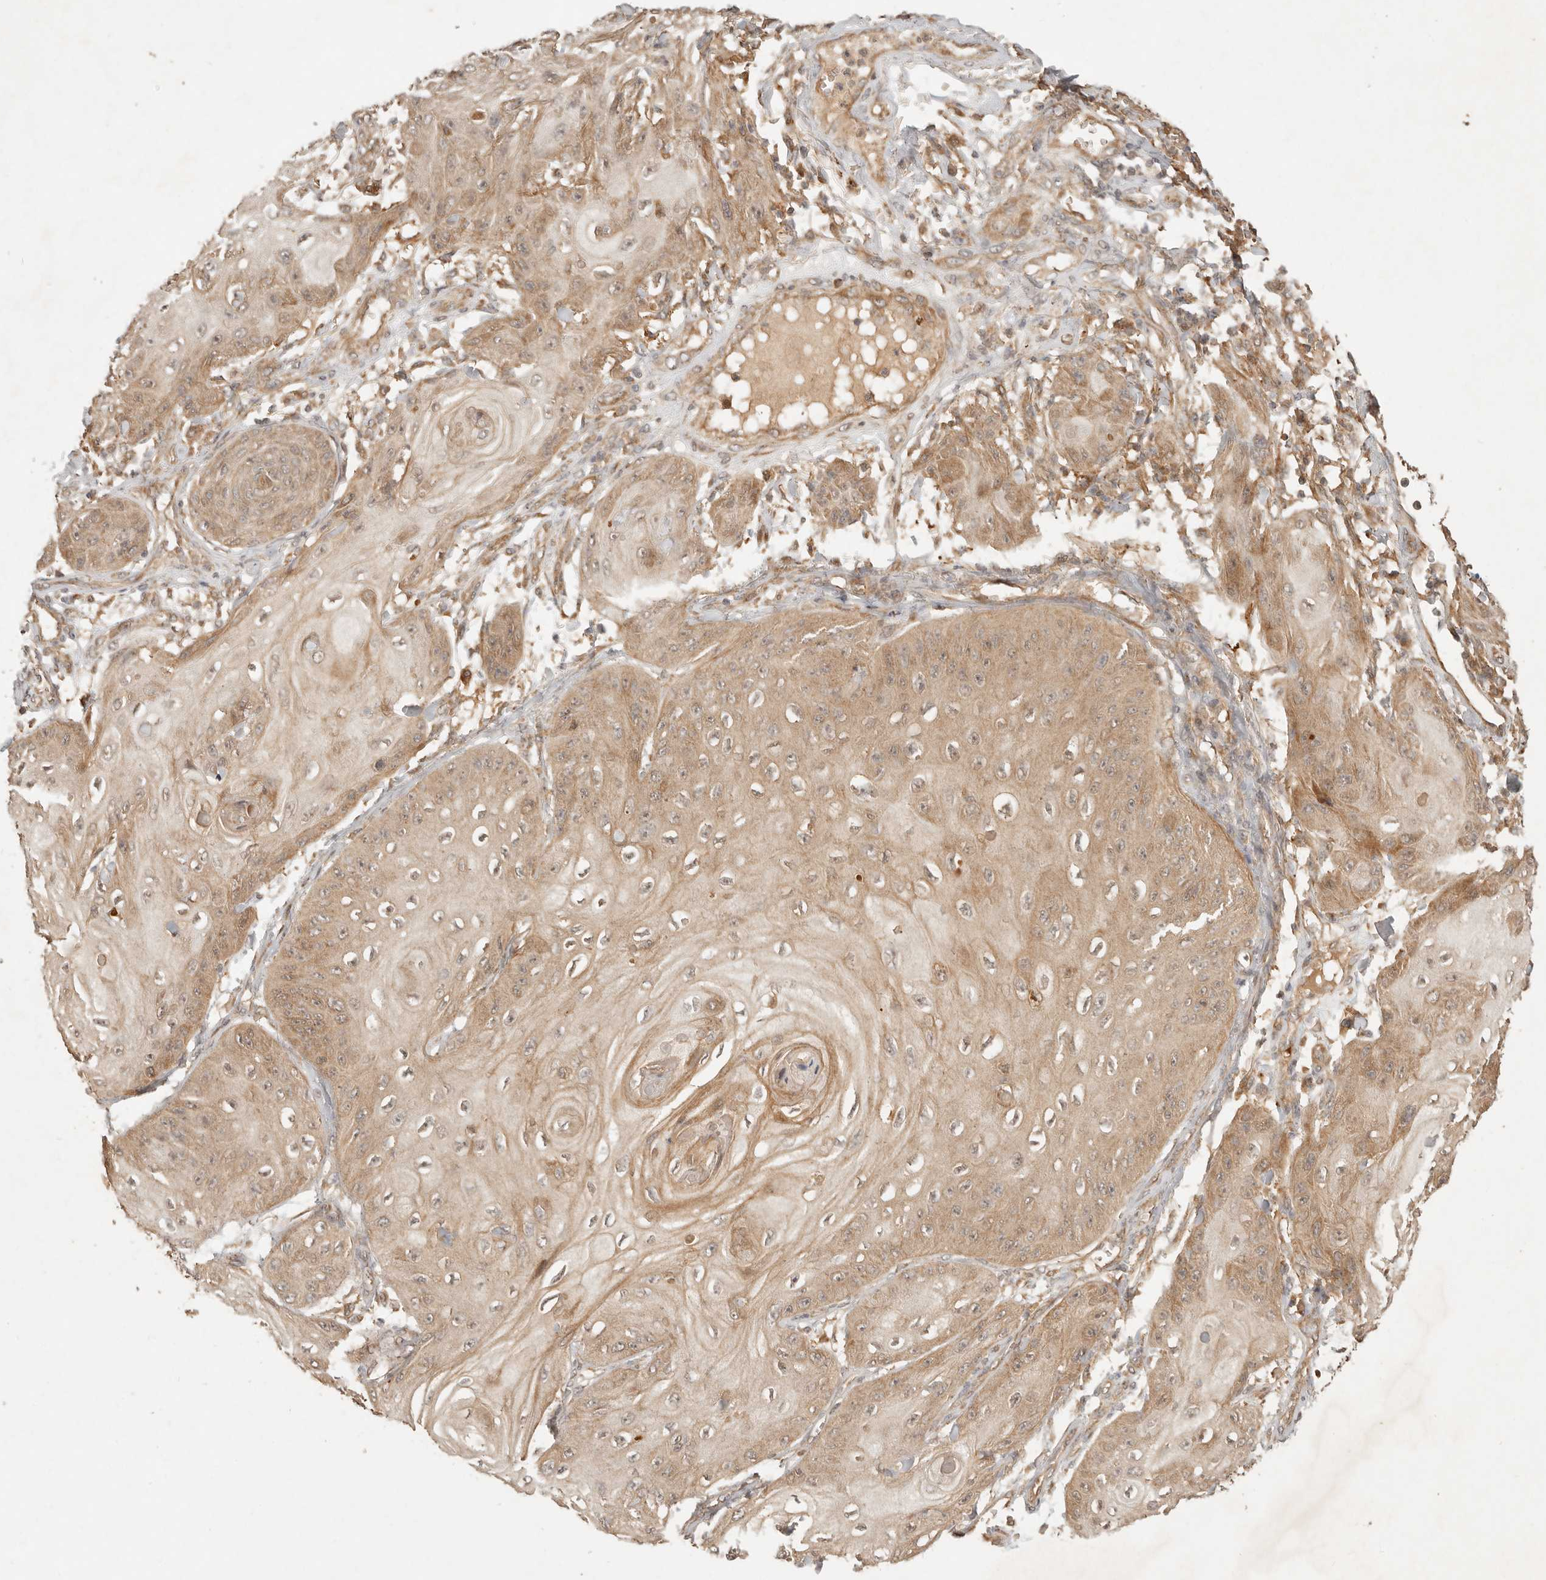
{"staining": {"intensity": "moderate", "quantity": ">75%", "location": "cytoplasmic/membranous"}, "tissue": "skin cancer", "cell_type": "Tumor cells", "image_type": "cancer", "snomed": [{"axis": "morphology", "description": "Squamous cell carcinoma, NOS"}, {"axis": "topography", "description": "Skin"}], "caption": "Protein positivity by IHC demonstrates moderate cytoplasmic/membranous expression in approximately >75% of tumor cells in skin cancer (squamous cell carcinoma). (Brightfield microscopy of DAB IHC at high magnification).", "gene": "CLEC4C", "patient": {"sex": "male", "age": 74}}